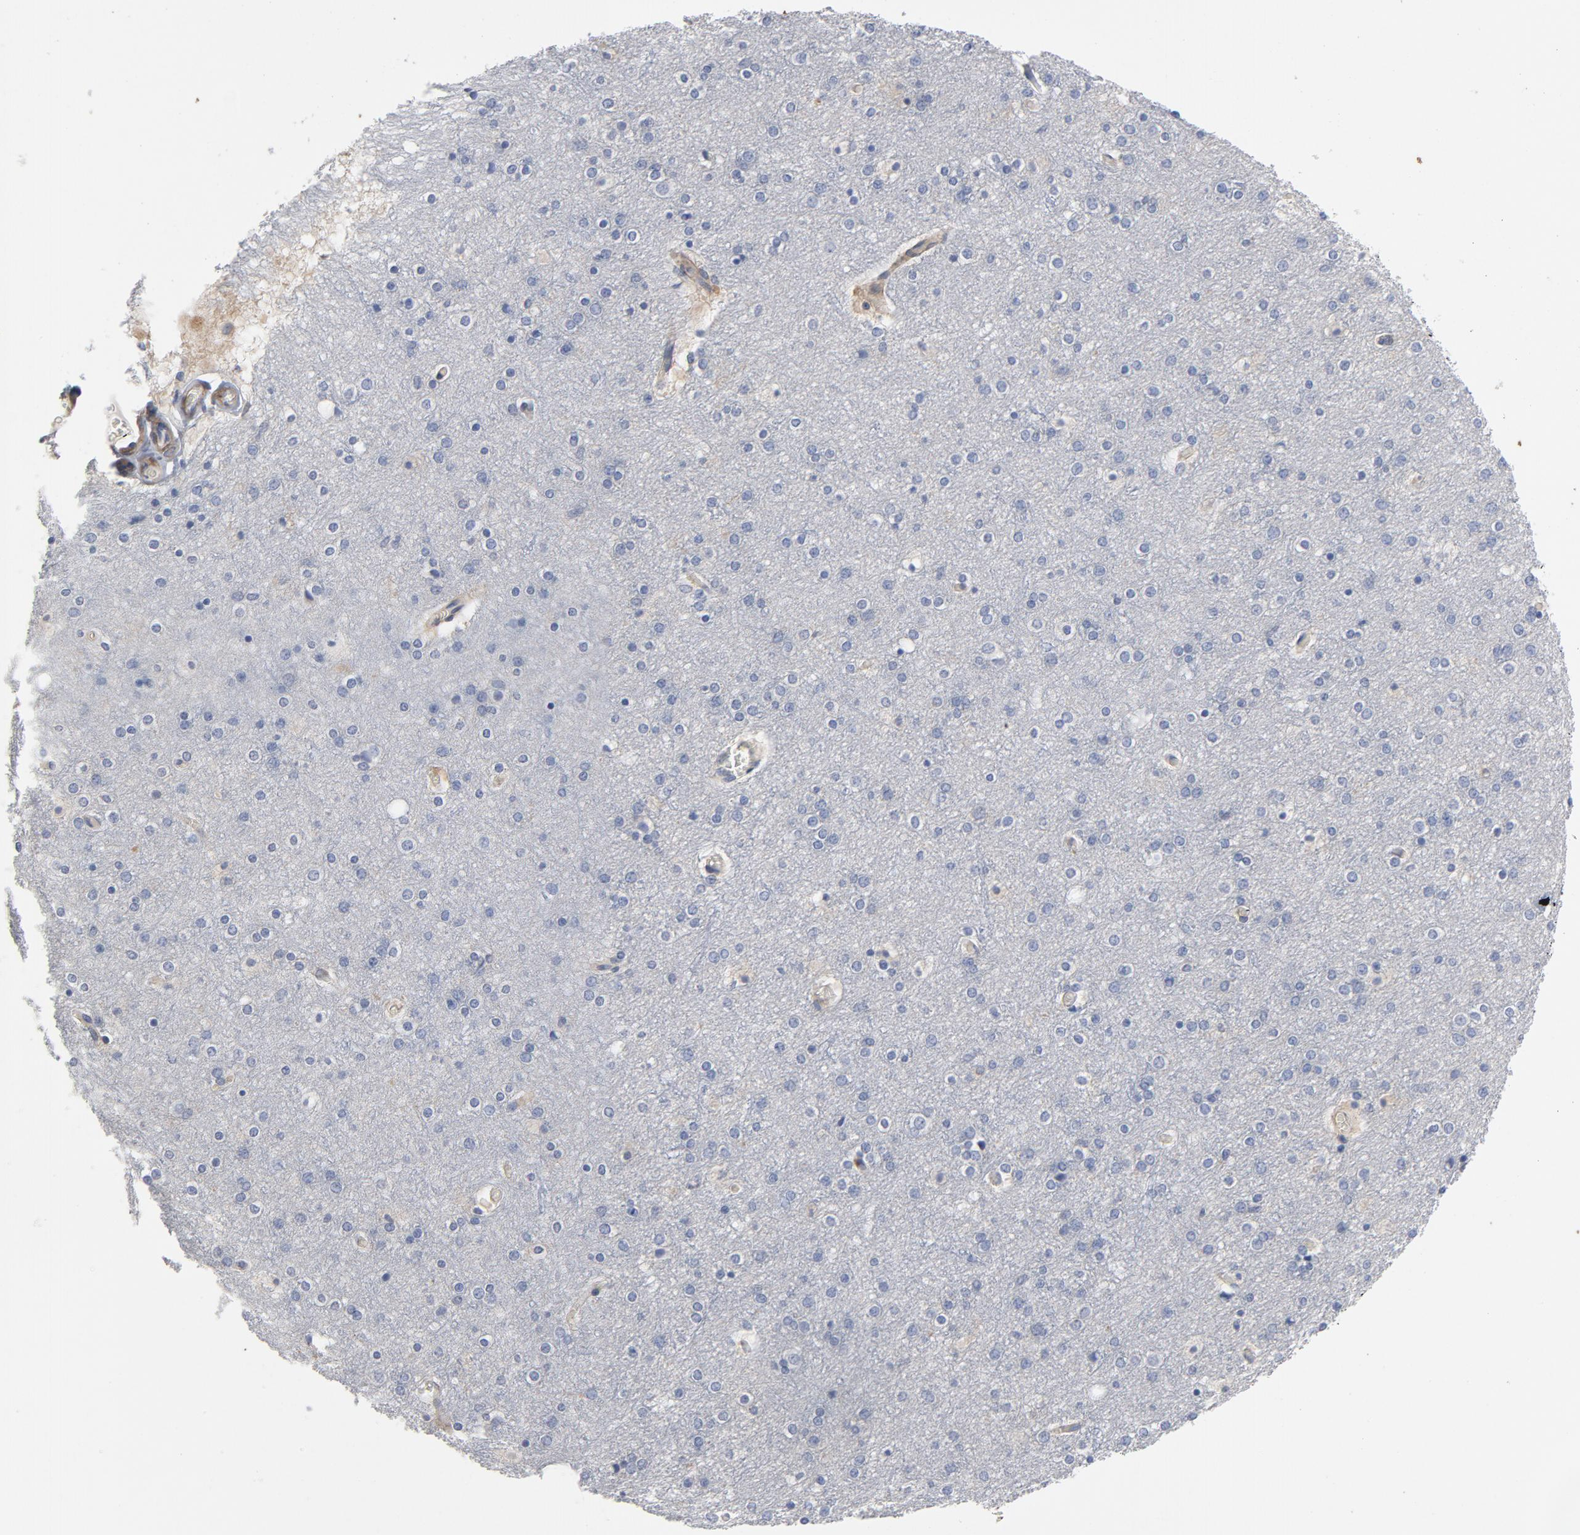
{"staining": {"intensity": "negative", "quantity": "none", "location": "none"}, "tissue": "cerebral cortex", "cell_type": "Endothelial cells", "image_type": "normal", "snomed": [{"axis": "morphology", "description": "Normal tissue, NOS"}, {"axis": "topography", "description": "Cerebral cortex"}], "caption": "The photomicrograph exhibits no significant staining in endothelial cells of cerebral cortex. (Brightfield microscopy of DAB immunohistochemistry (IHC) at high magnification).", "gene": "ROCK1", "patient": {"sex": "female", "age": 54}}